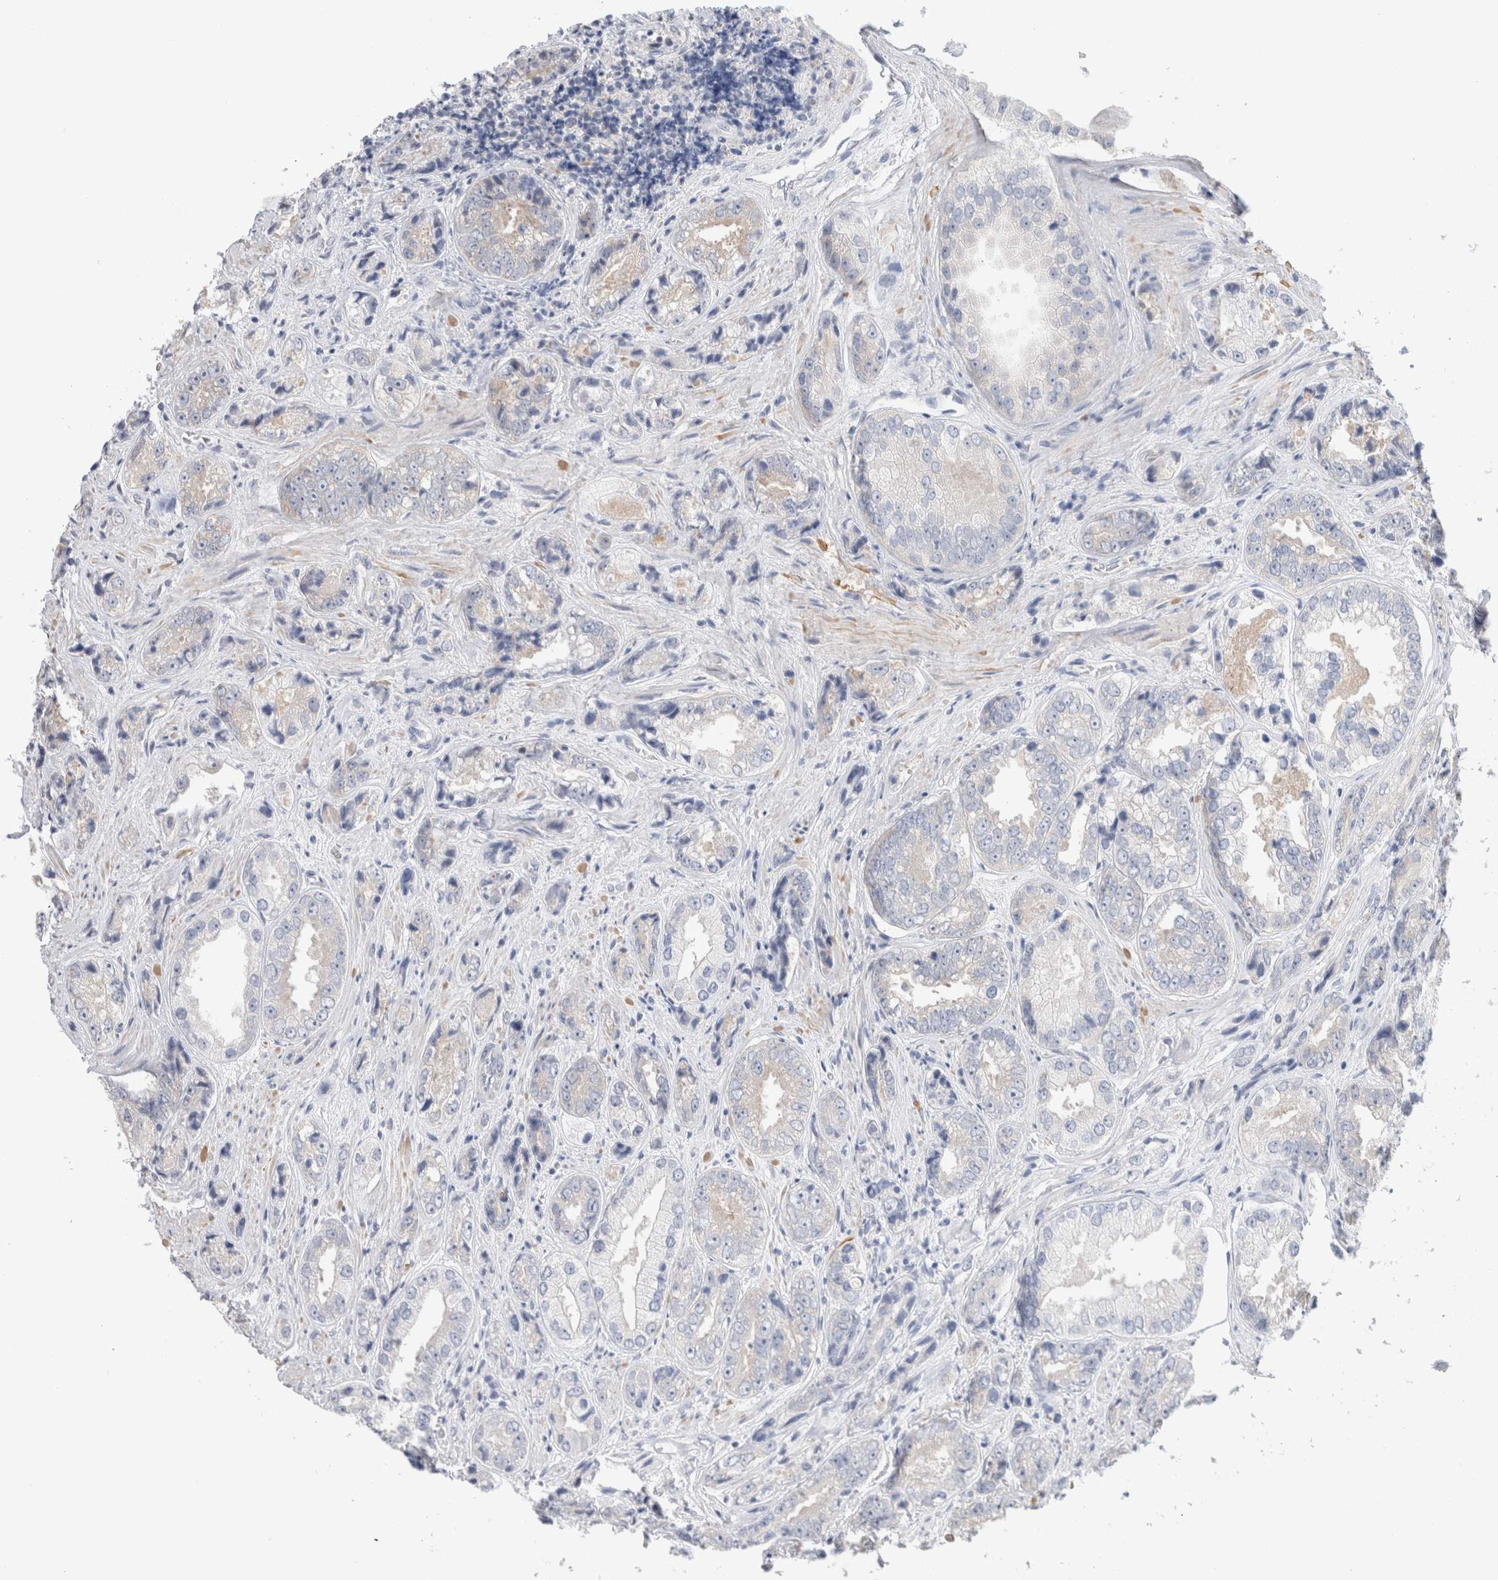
{"staining": {"intensity": "negative", "quantity": "none", "location": "none"}, "tissue": "prostate cancer", "cell_type": "Tumor cells", "image_type": "cancer", "snomed": [{"axis": "morphology", "description": "Adenocarcinoma, High grade"}, {"axis": "topography", "description": "Prostate"}], "caption": "This is an IHC micrograph of human high-grade adenocarcinoma (prostate). There is no positivity in tumor cells.", "gene": "NDOR1", "patient": {"sex": "male", "age": 61}}